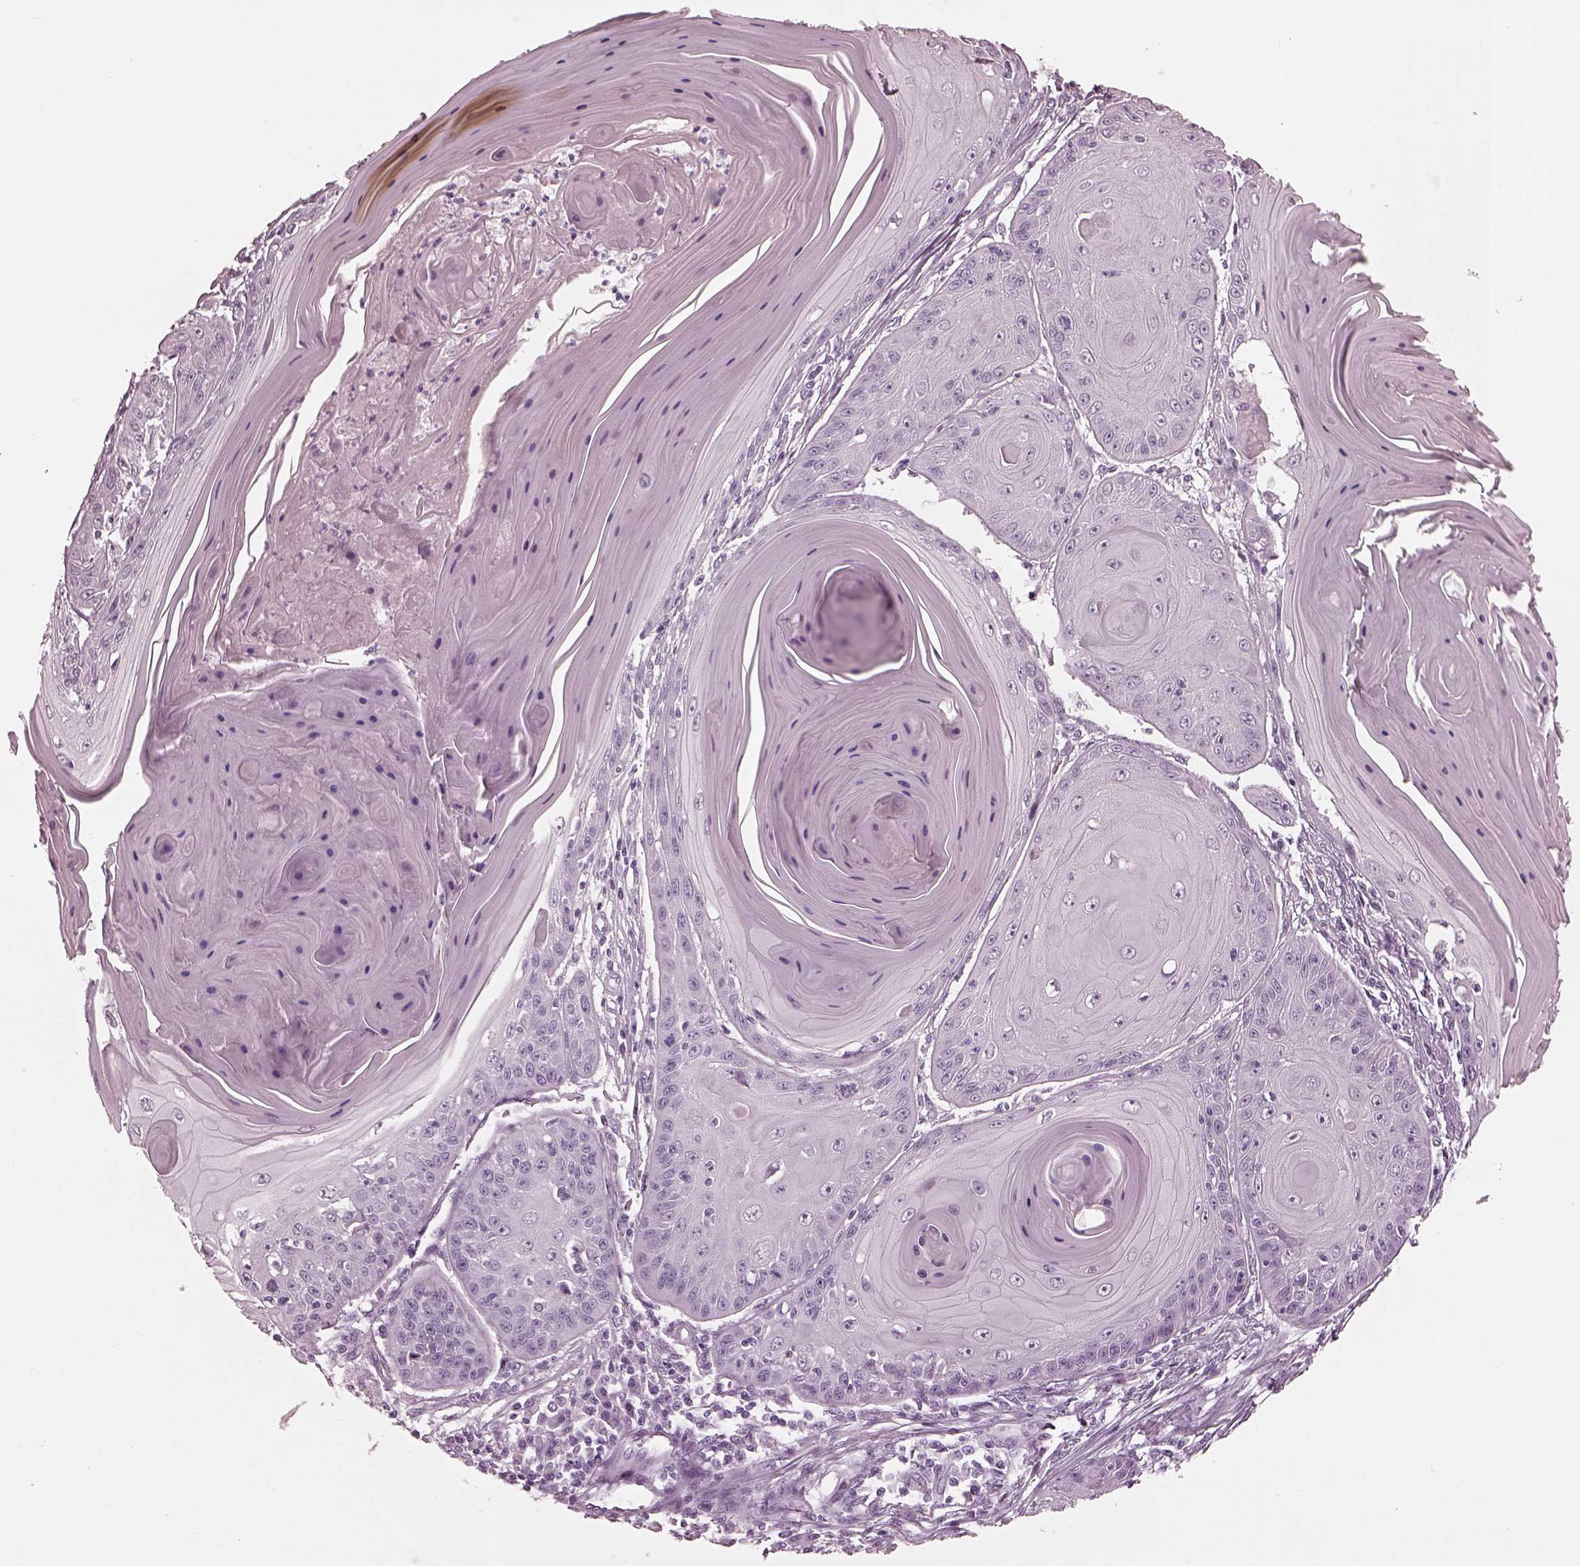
{"staining": {"intensity": "negative", "quantity": "none", "location": "none"}, "tissue": "skin cancer", "cell_type": "Tumor cells", "image_type": "cancer", "snomed": [{"axis": "morphology", "description": "Squamous cell carcinoma, NOS"}, {"axis": "topography", "description": "Skin"}, {"axis": "topography", "description": "Vulva"}], "caption": "High magnification brightfield microscopy of skin cancer (squamous cell carcinoma) stained with DAB (brown) and counterstained with hematoxylin (blue): tumor cells show no significant positivity.", "gene": "FABP9", "patient": {"sex": "female", "age": 85}}